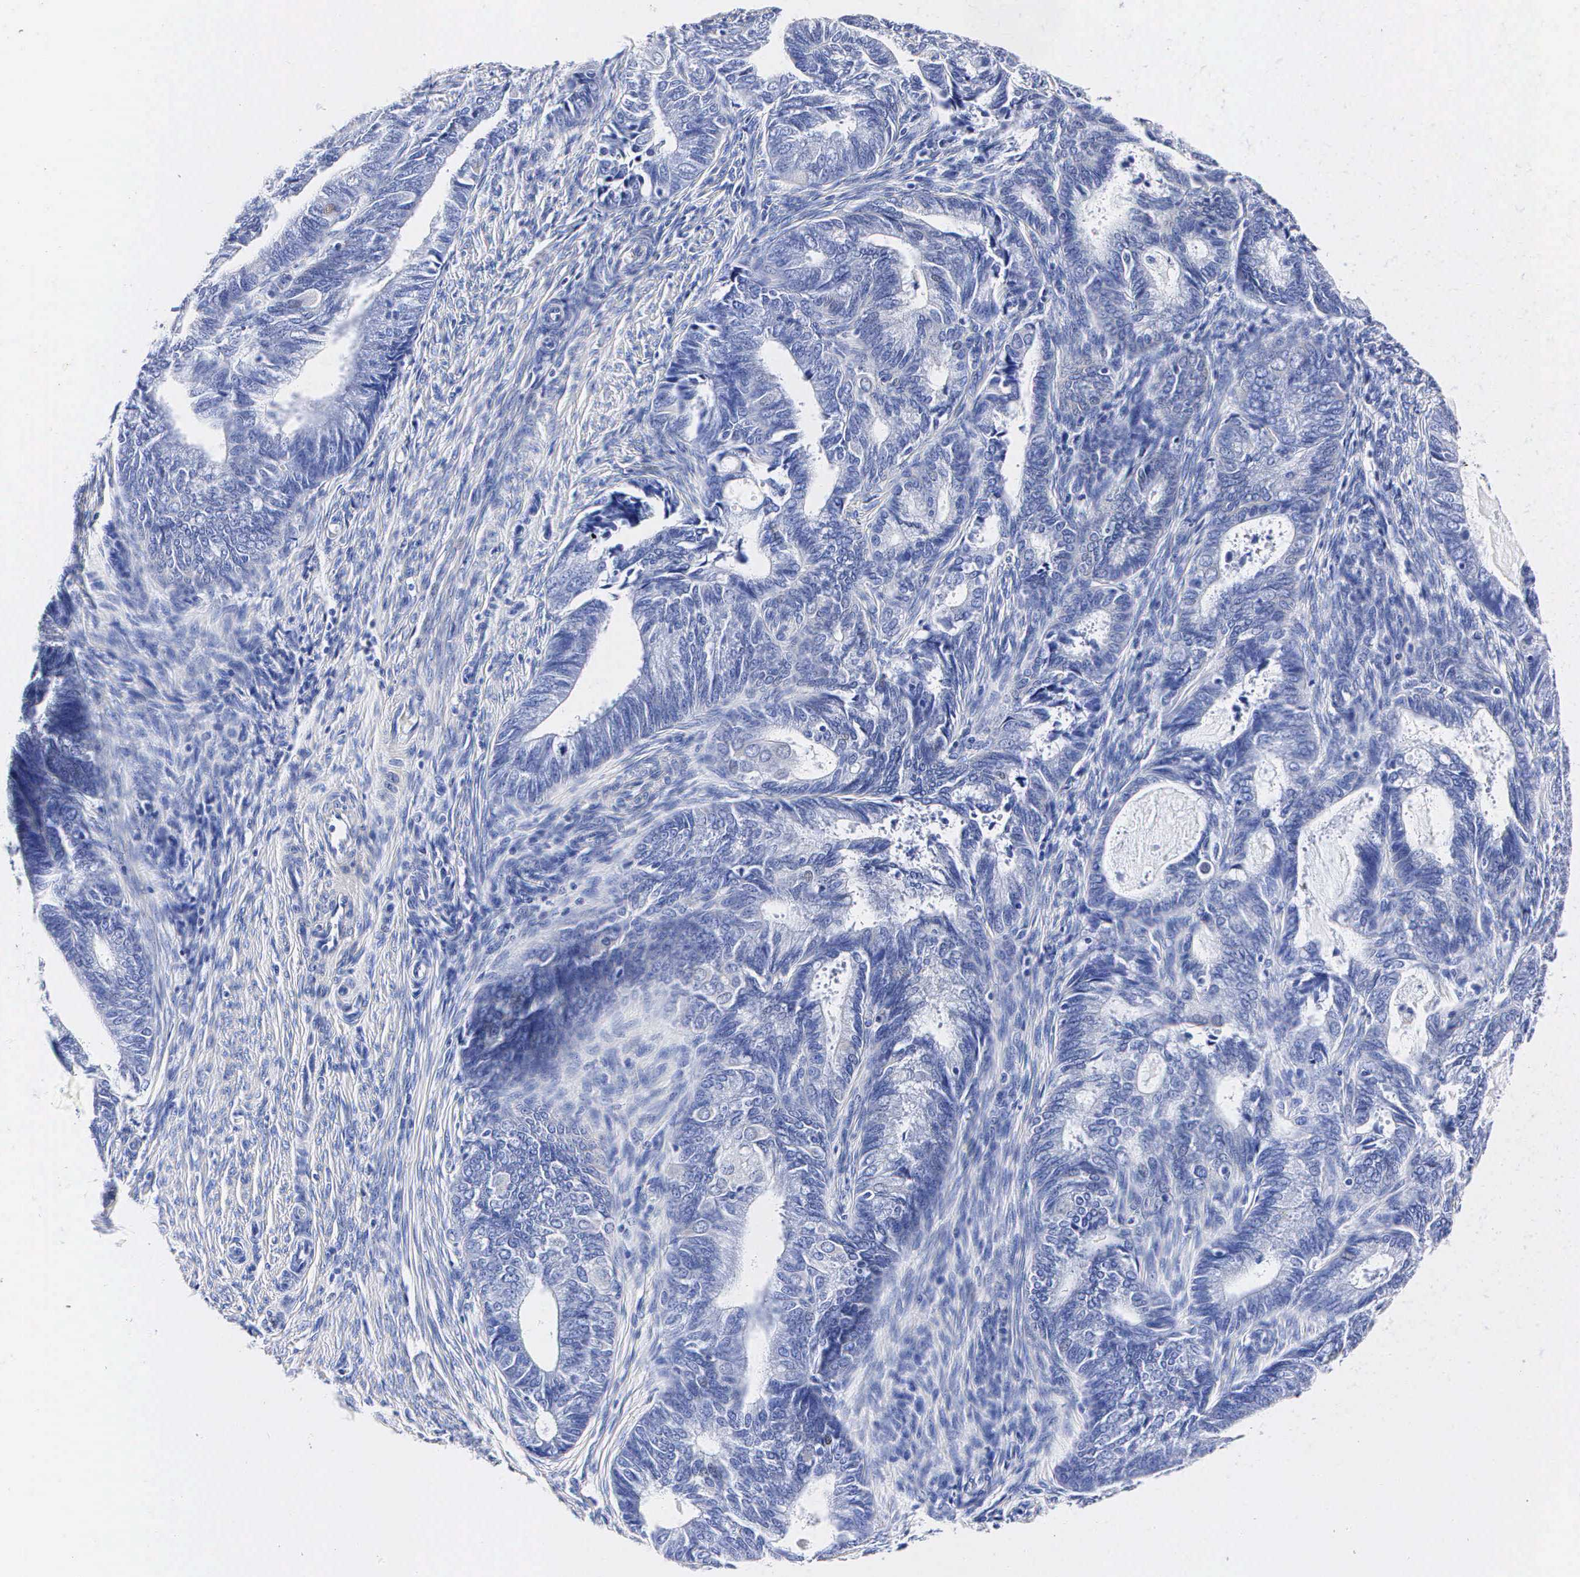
{"staining": {"intensity": "negative", "quantity": "none", "location": "none"}, "tissue": "endometrial cancer", "cell_type": "Tumor cells", "image_type": "cancer", "snomed": [{"axis": "morphology", "description": "Adenocarcinoma, NOS"}, {"axis": "topography", "description": "Endometrium"}], "caption": "Tumor cells show no significant staining in endometrial adenocarcinoma.", "gene": "ENO2", "patient": {"sex": "female", "age": 63}}